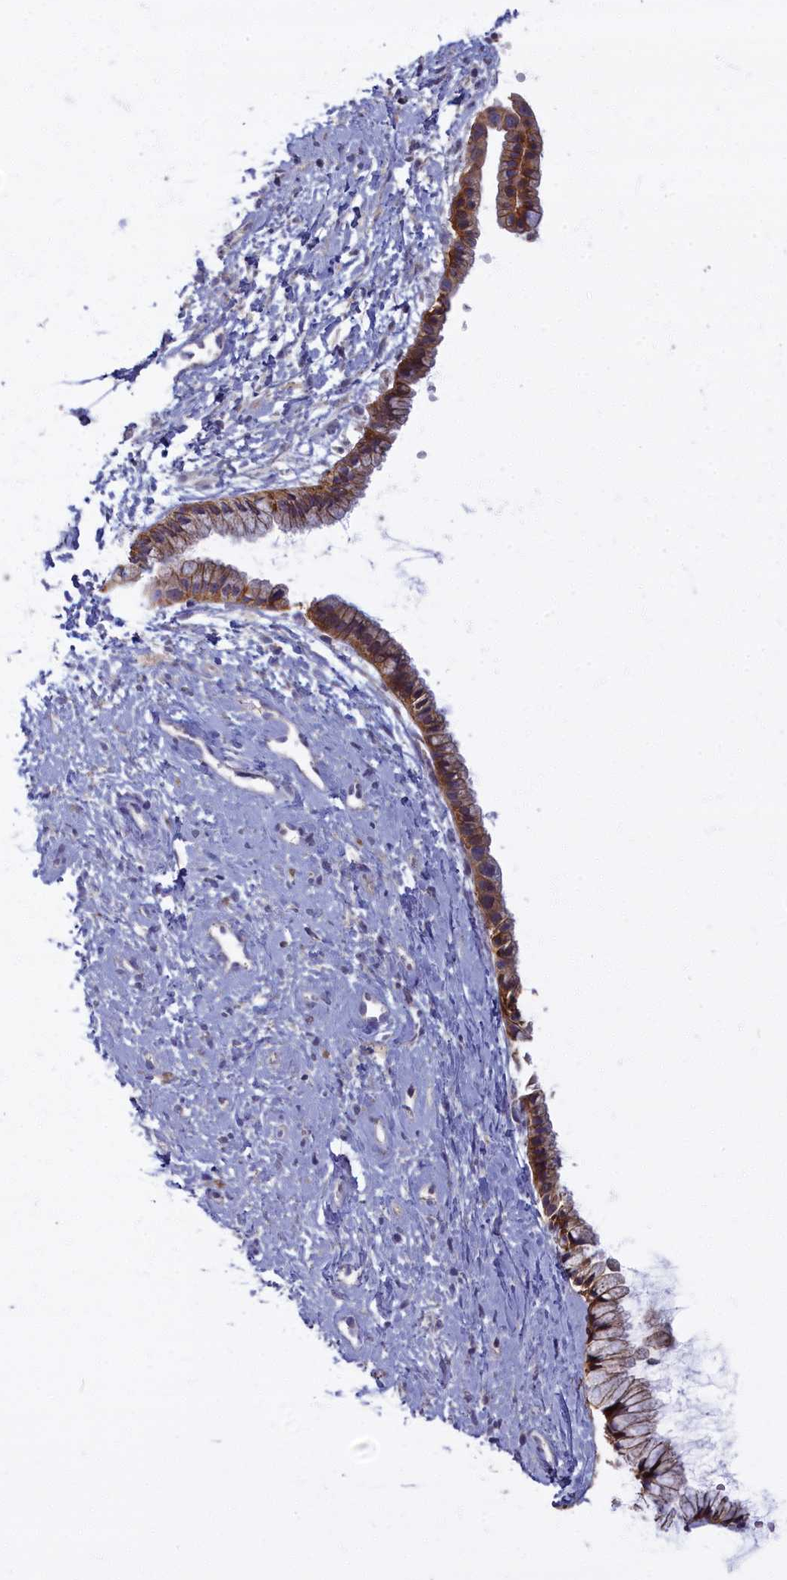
{"staining": {"intensity": "moderate", "quantity": ">75%", "location": "cytoplasmic/membranous"}, "tissue": "cervix", "cell_type": "Glandular cells", "image_type": "normal", "snomed": [{"axis": "morphology", "description": "Normal tissue, NOS"}, {"axis": "topography", "description": "Cervix"}], "caption": "Human cervix stained for a protein (brown) exhibits moderate cytoplasmic/membranous positive positivity in approximately >75% of glandular cells.", "gene": "TRPM4", "patient": {"sex": "female", "age": 57}}